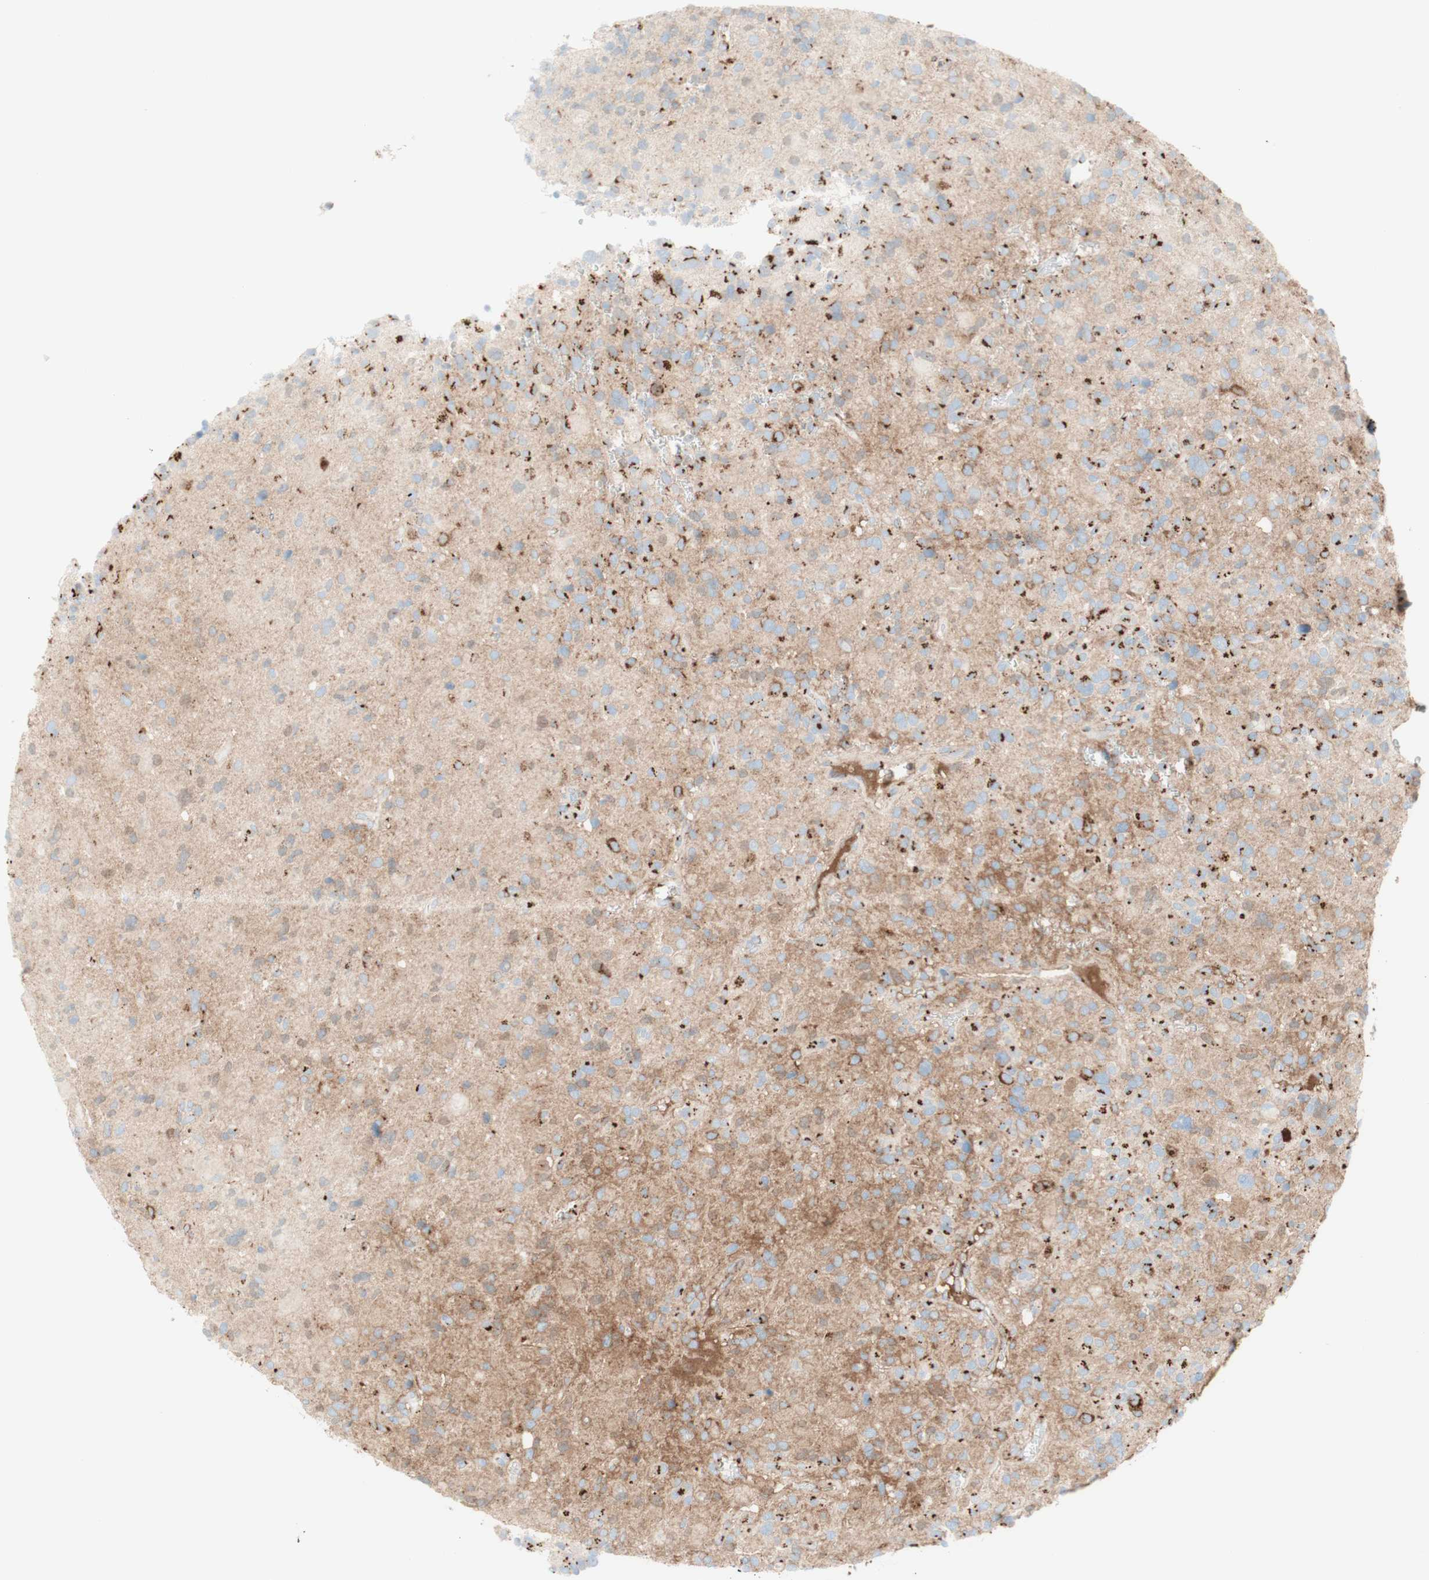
{"staining": {"intensity": "strong", "quantity": "25%-75%", "location": "cytoplasmic/membranous"}, "tissue": "glioma", "cell_type": "Tumor cells", "image_type": "cancer", "snomed": [{"axis": "morphology", "description": "Glioma, malignant, High grade"}, {"axis": "topography", "description": "Brain"}], "caption": "Malignant glioma (high-grade) stained for a protein (brown) displays strong cytoplasmic/membranous positive positivity in about 25%-75% of tumor cells.", "gene": "GOLGB1", "patient": {"sex": "male", "age": 48}}